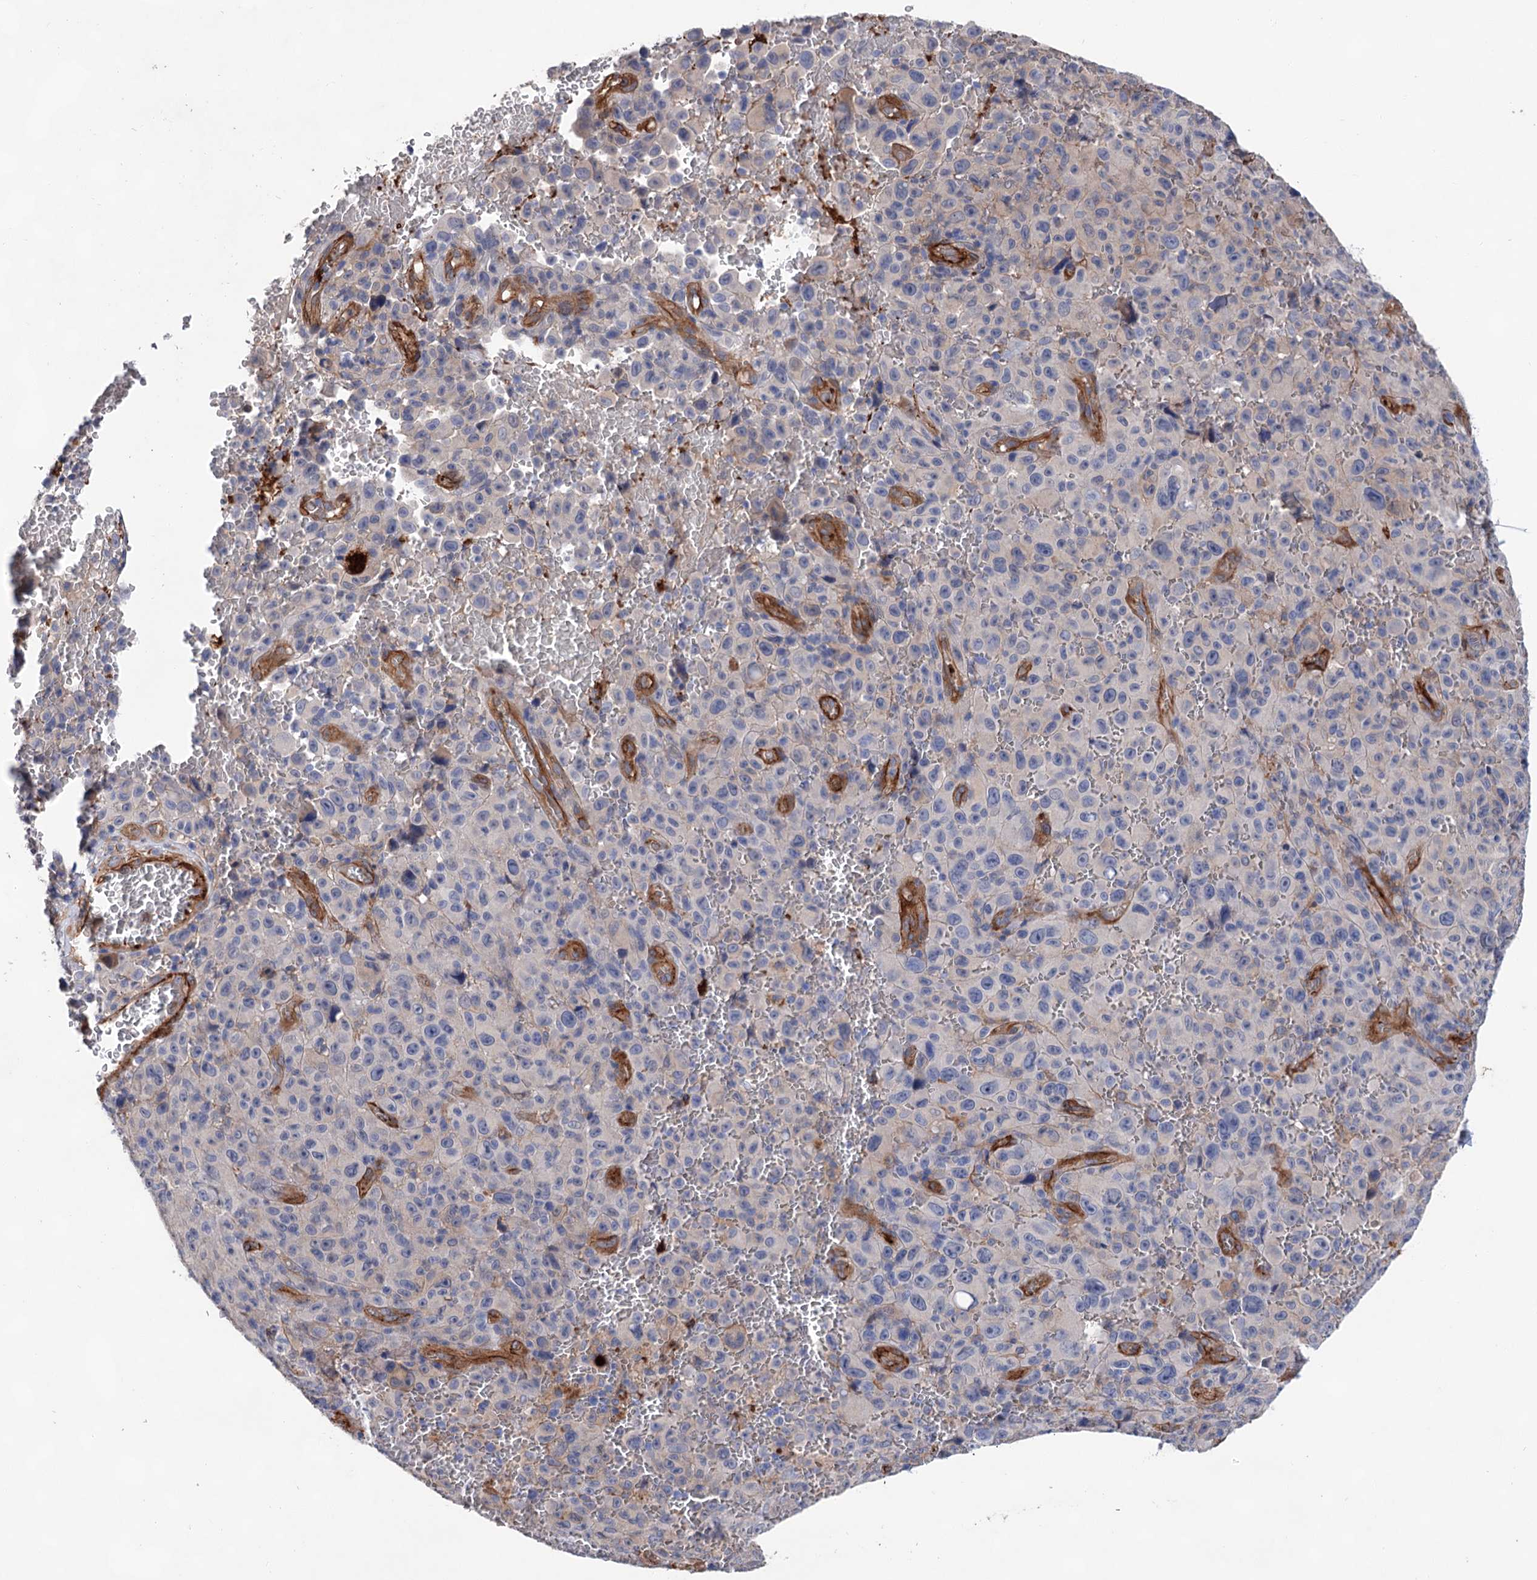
{"staining": {"intensity": "negative", "quantity": "none", "location": "none"}, "tissue": "melanoma", "cell_type": "Tumor cells", "image_type": "cancer", "snomed": [{"axis": "morphology", "description": "Malignant melanoma, NOS"}, {"axis": "topography", "description": "Skin"}], "caption": "IHC histopathology image of melanoma stained for a protein (brown), which reveals no staining in tumor cells. (DAB (3,3'-diaminobenzidine) immunohistochemistry (IHC), high magnification).", "gene": "TMTC3", "patient": {"sex": "female", "age": 82}}